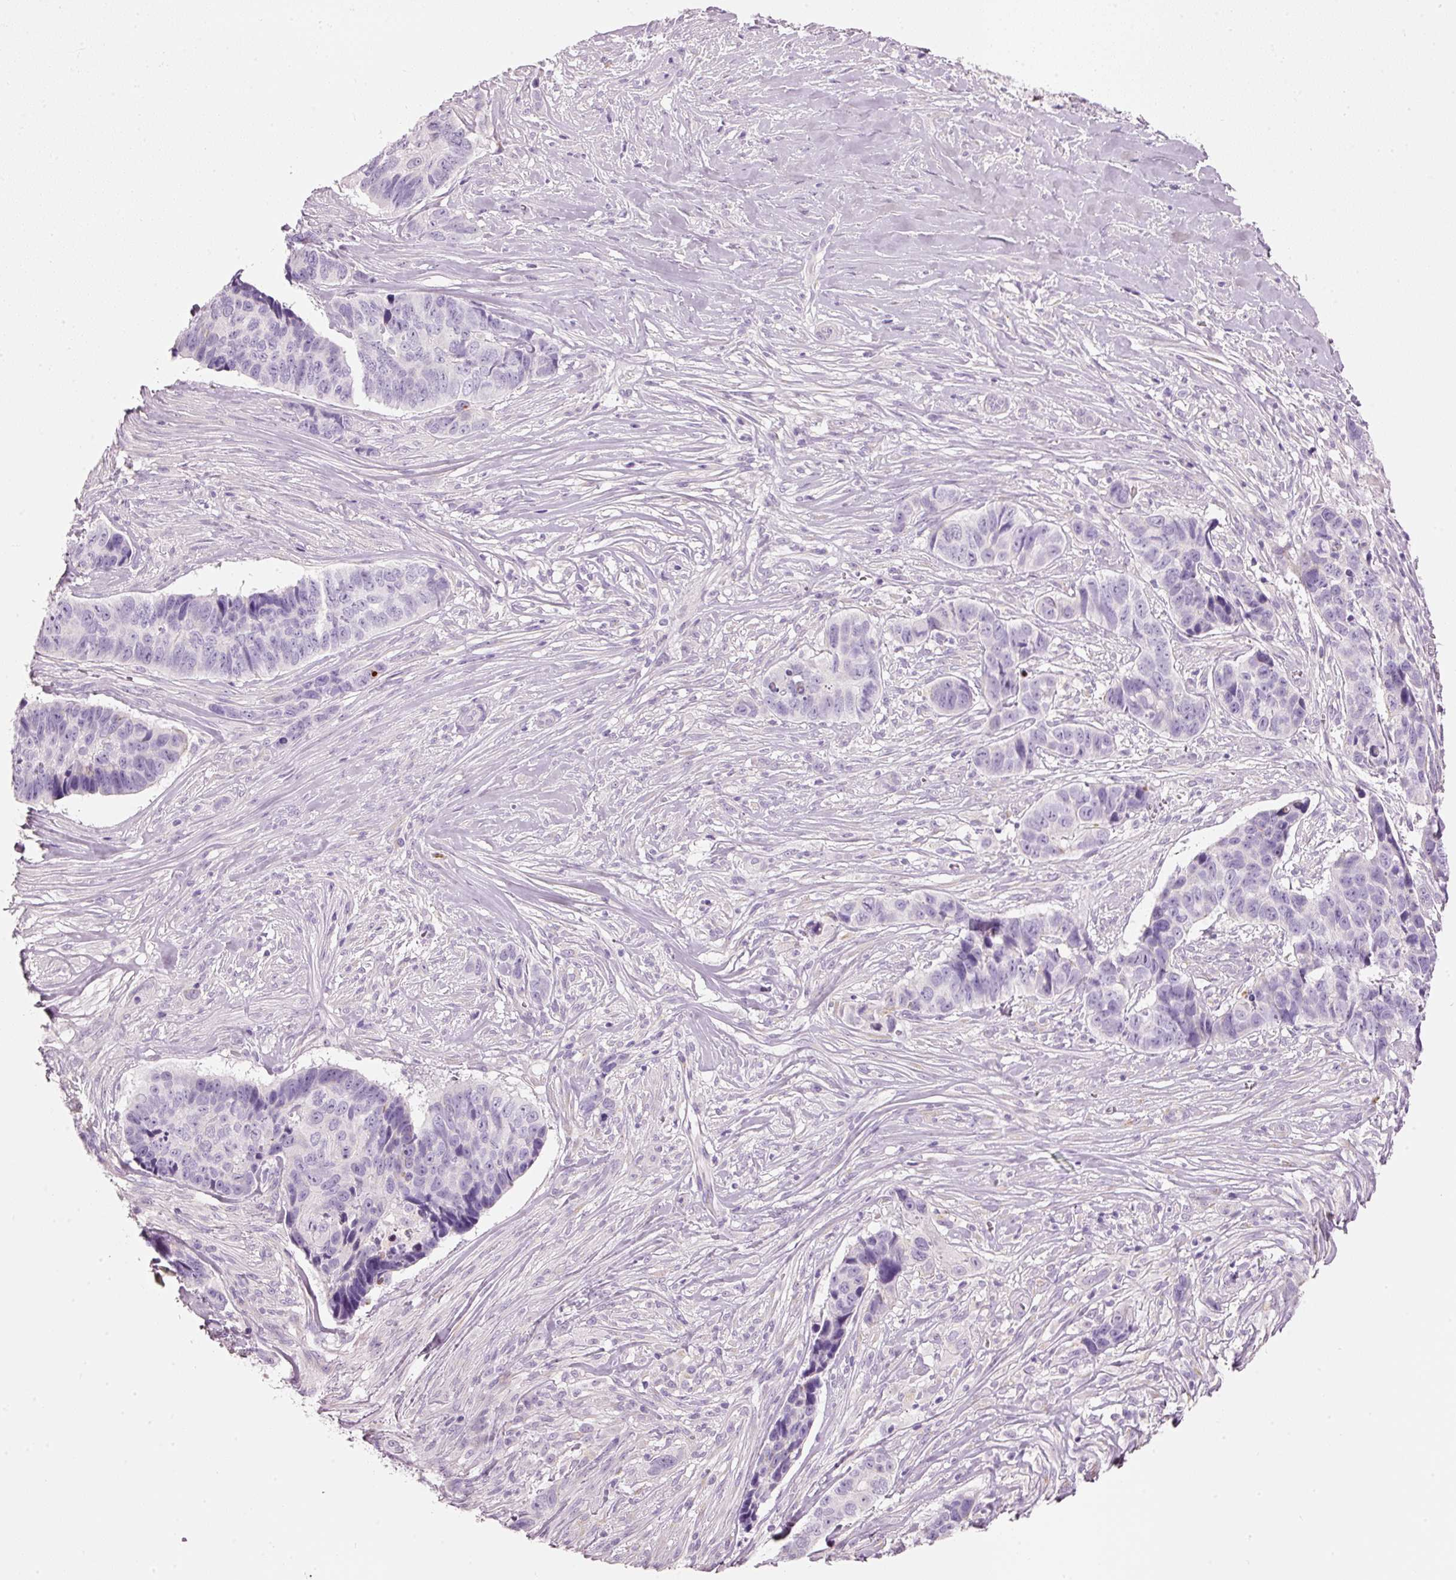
{"staining": {"intensity": "negative", "quantity": "none", "location": "none"}, "tissue": "skin cancer", "cell_type": "Tumor cells", "image_type": "cancer", "snomed": [{"axis": "morphology", "description": "Basal cell carcinoma"}, {"axis": "topography", "description": "Skin"}], "caption": "A high-resolution photomicrograph shows IHC staining of basal cell carcinoma (skin), which shows no significant staining in tumor cells.", "gene": "PDXDC1", "patient": {"sex": "female", "age": 82}}